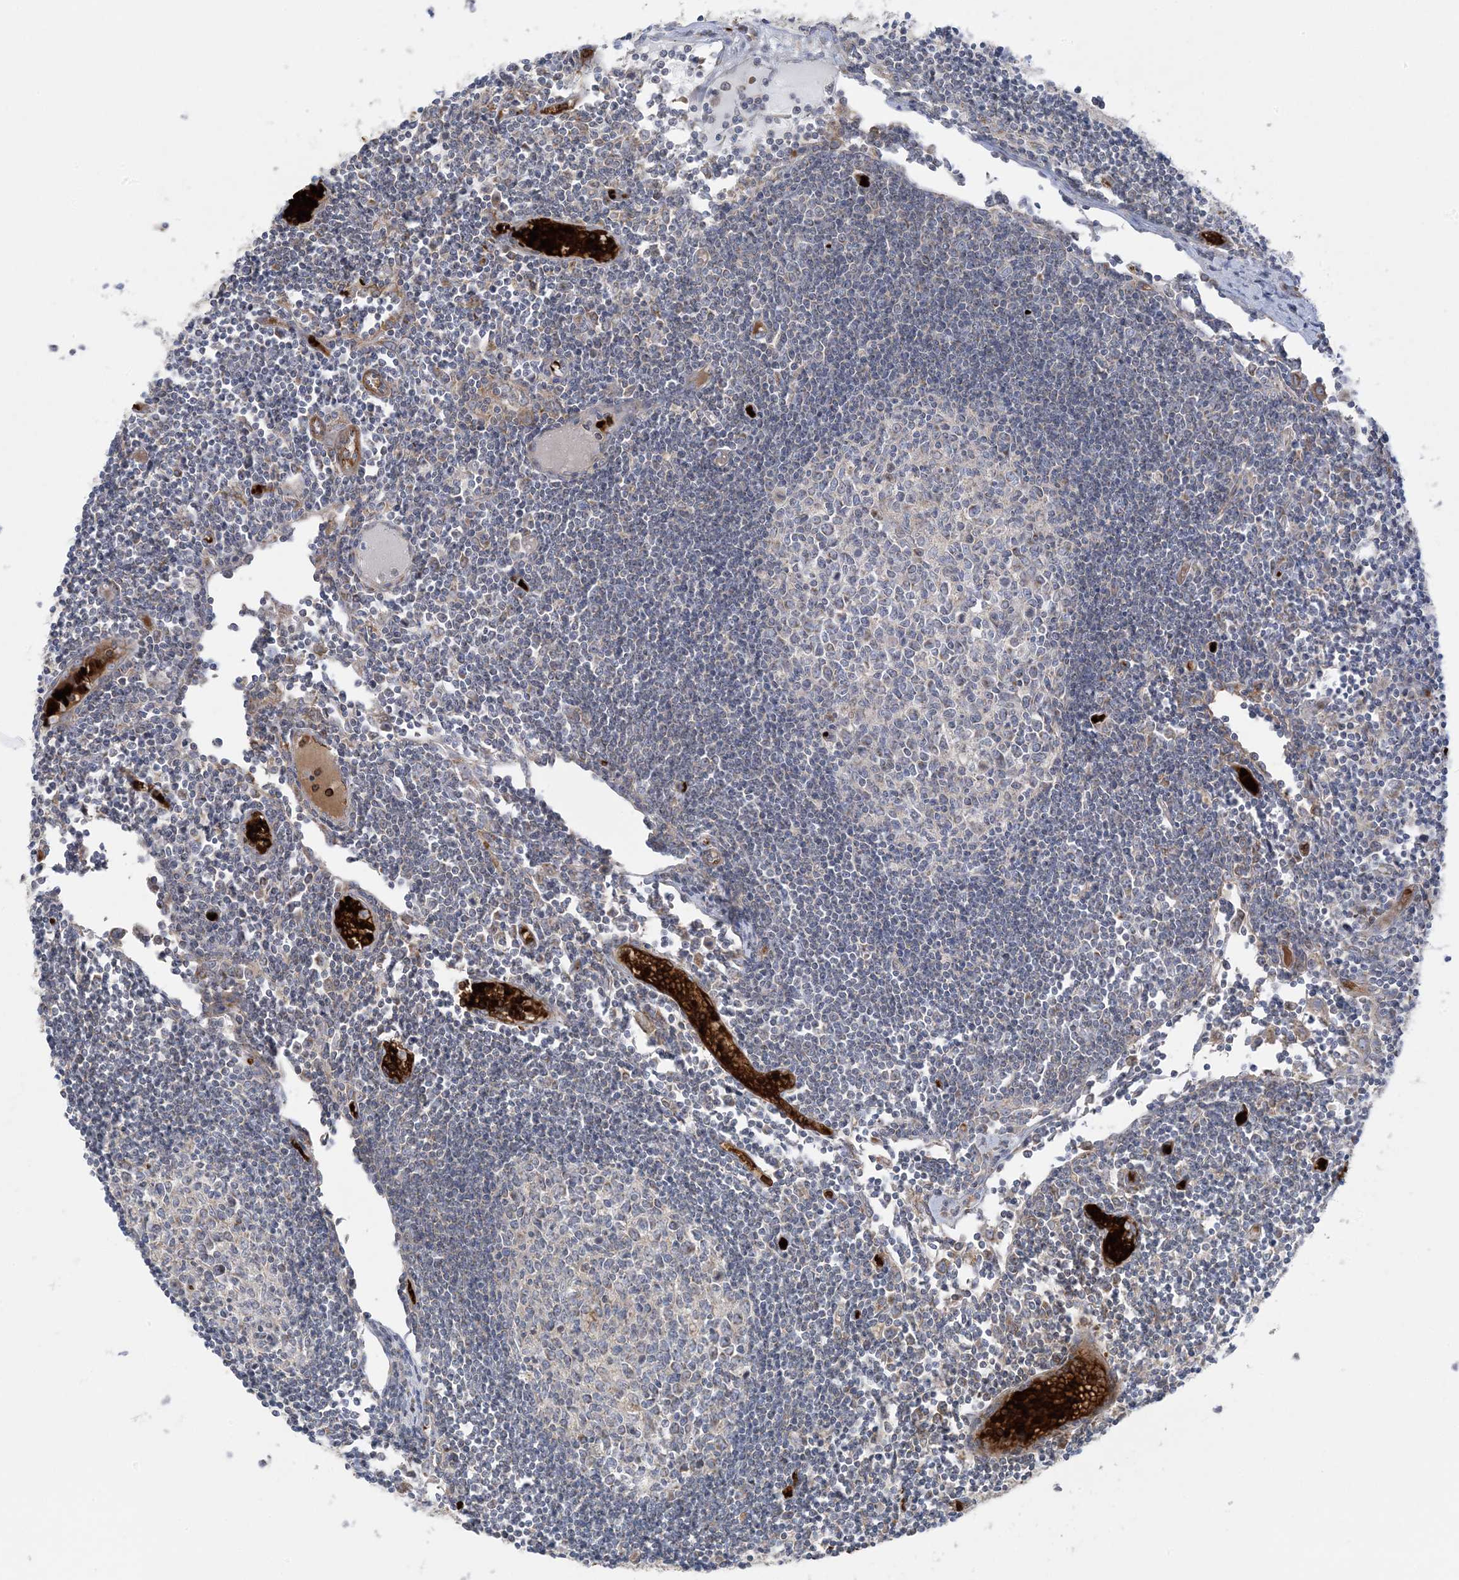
{"staining": {"intensity": "moderate", "quantity": "<25%", "location": "cytoplasmic/membranous"}, "tissue": "lymph node", "cell_type": "Germinal center cells", "image_type": "normal", "snomed": [{"axis": "morphology", "description": "Normal tissue, NOS"}, {"axis": "topography", "description": "Lymph node"}], "caption": "IHC image of benign lymph node: human lymph node stained using immunohistochemistry (IHC) exhibits low levels of moderate protein expression localized specifically in the cytoplasmic/membranous of germinal center cells, appearing as a cytoplasmic/membranous brown color.", "gene": "PIK3R4", "patient": {"sex": "female", "age": 11}}